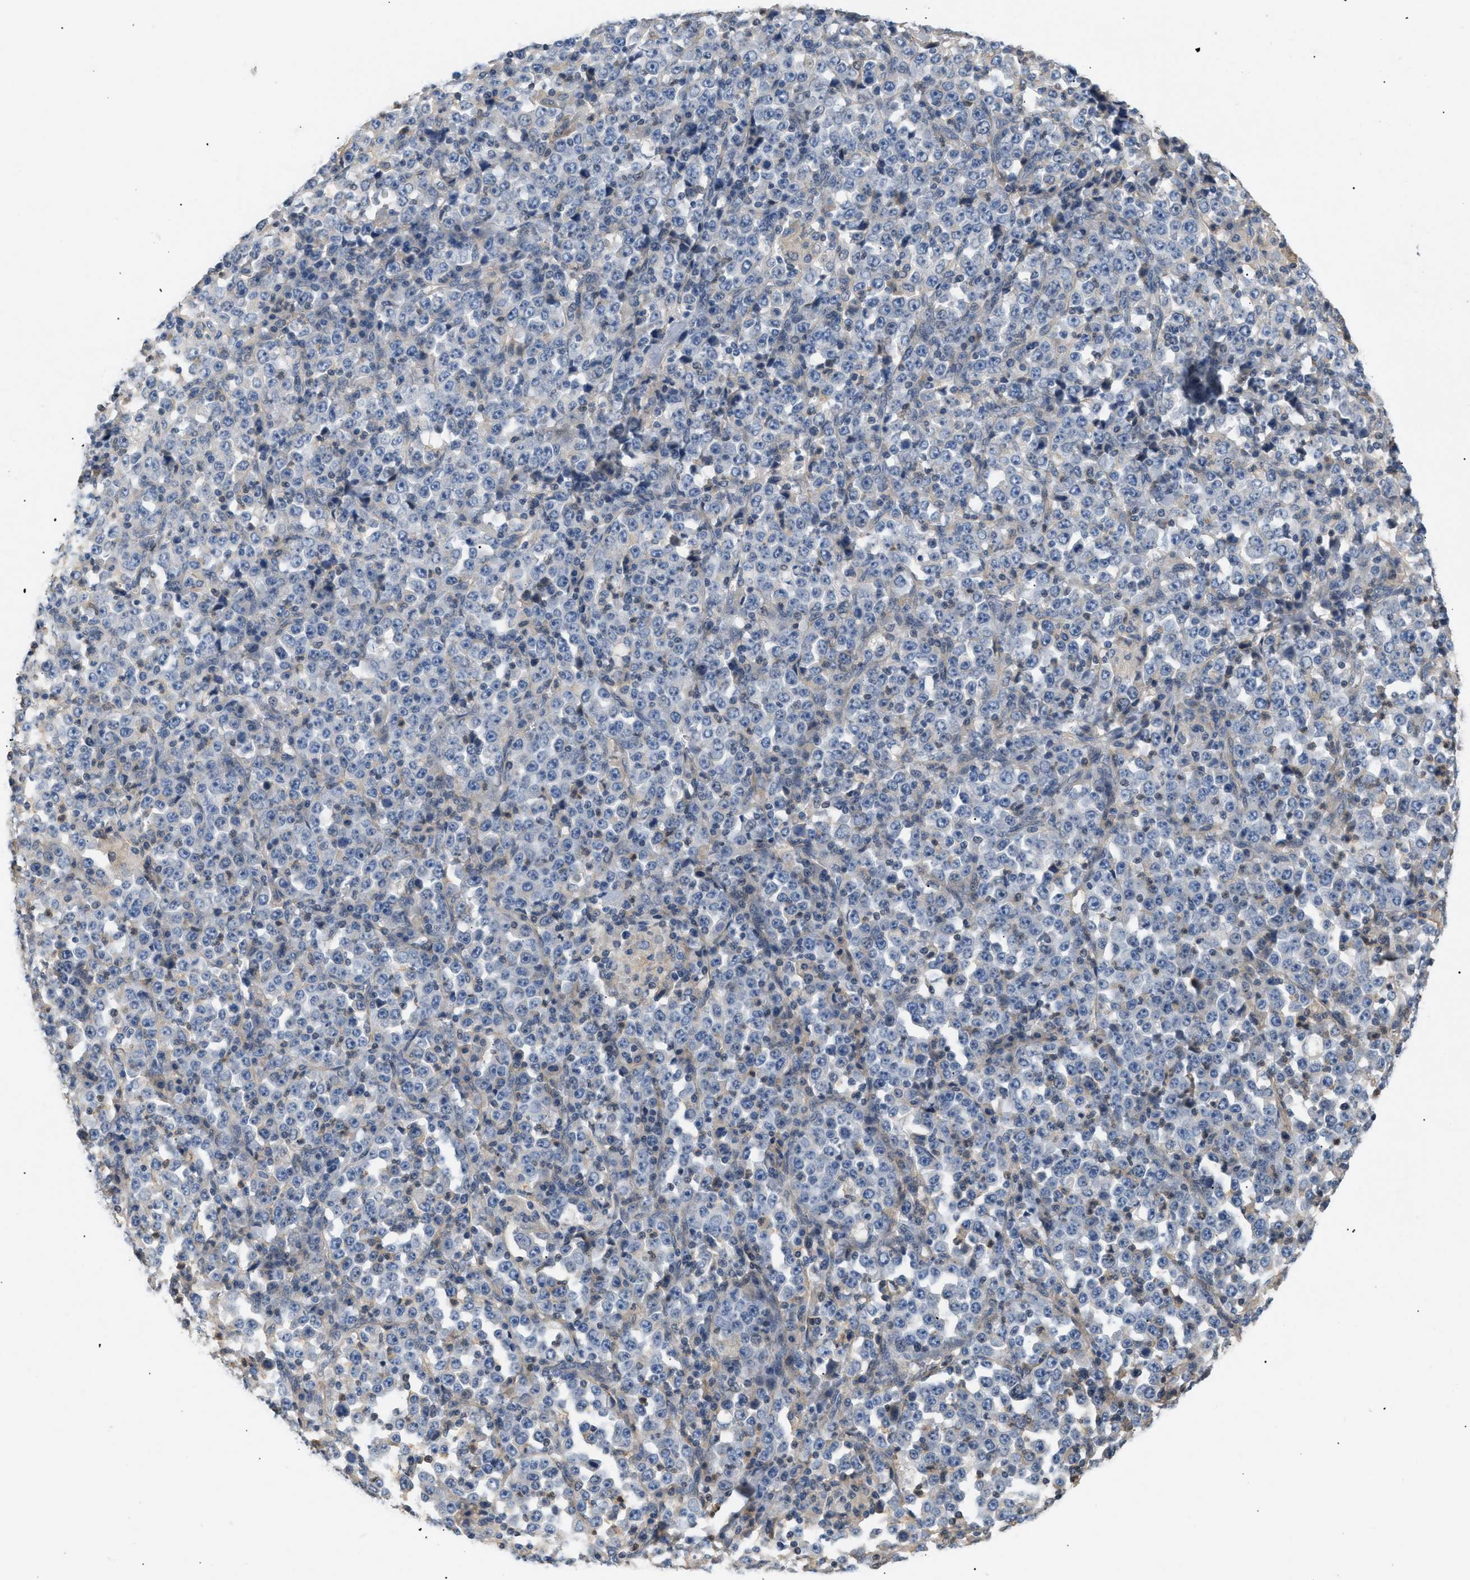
{"staining": {"intensity": "negative", "quantity": "none", "location": "none"}, "tissue": "stomach cancer", "cell_type": "Tumor cells", "image_type": "cancer", "snomed": [{"axis": "morphology", "description": "Normal tissue, NOS"}, {"axis": "morphology", "description": "Adenocarcinoma, NOS"}, {"axis": "topography", "description": "Stomach, upper"}, {"axis": "topography", "description": "Stomach"}], "caption": "Protein analysis of stomach adenocarcinoma shows no significant staining in tumor cells.", "gene": "FARS2", "patient": {"sex": "male", "age": 59}}